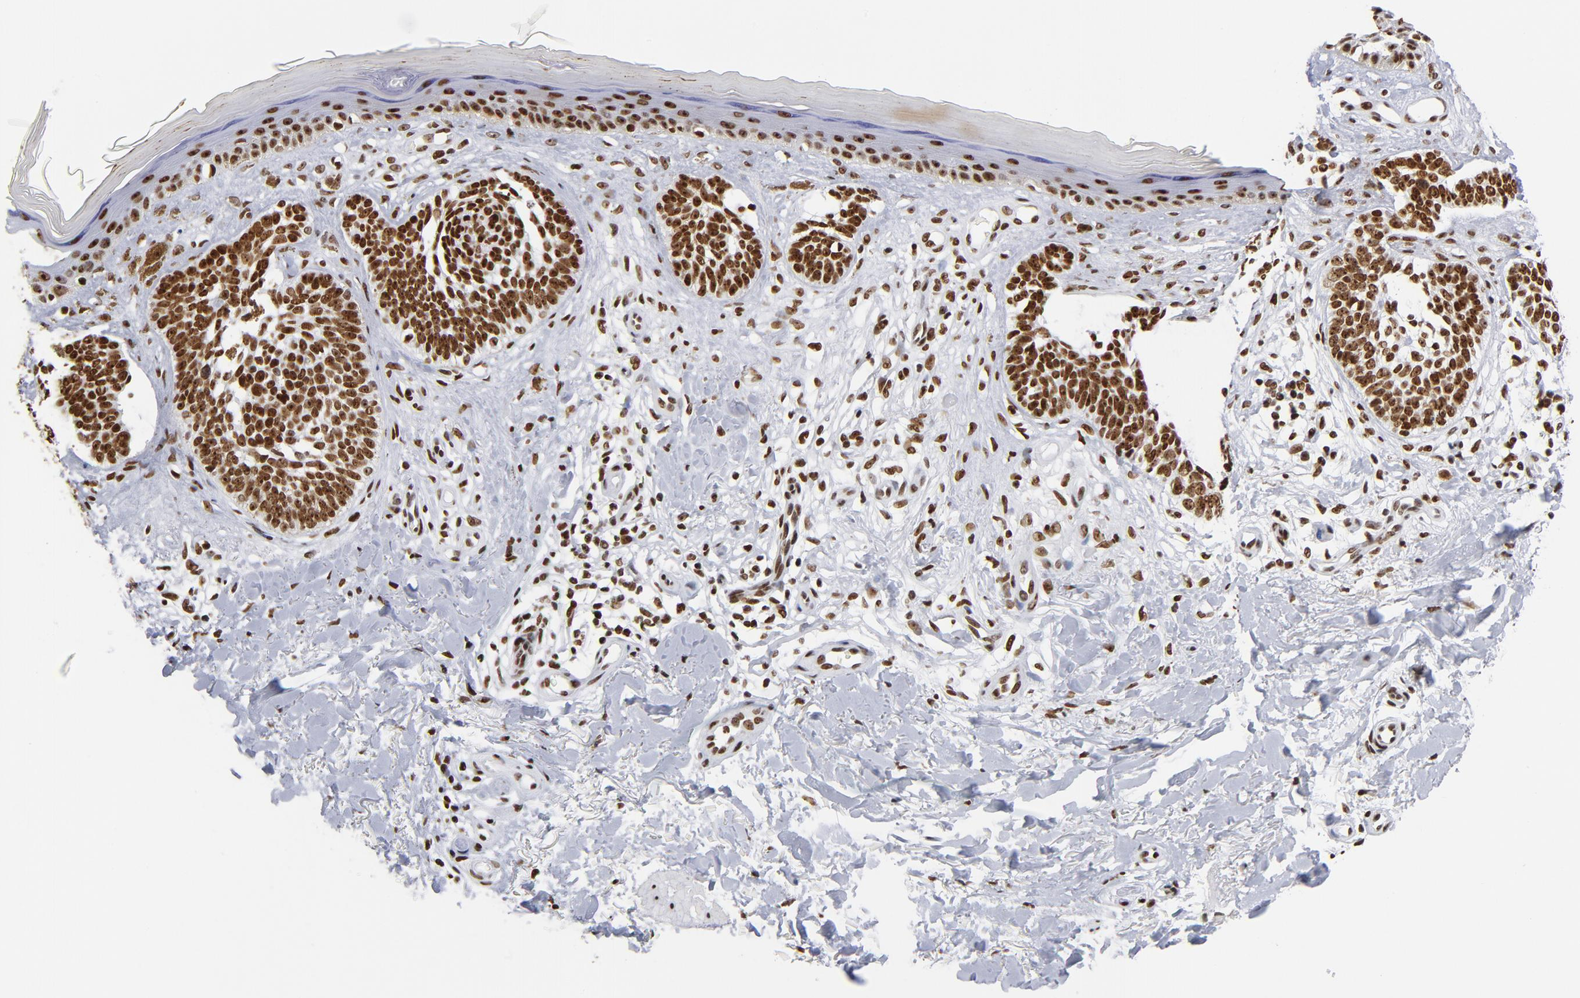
{"staining": {"intensity": "moderate", "quantity": ">75%", "location": "nuclear"}, "tissue": "skin cancer", "cell_type": "Tumor cells", "image_type": "cancer", "snomed": [{"axis": "morphology", "description": "Normal tissue, NOS"}, {"axis": "morphology", "description": "Basal cell carcinoma"}, {"axis": "topography", "description": "Skin"}], "caption": "Skin cancer tissue exhibits moderate nuclear expression in approximately >75% of tumor cells", "gene": "TOP2B", "patient": {"sex": "female", "age": 58}}